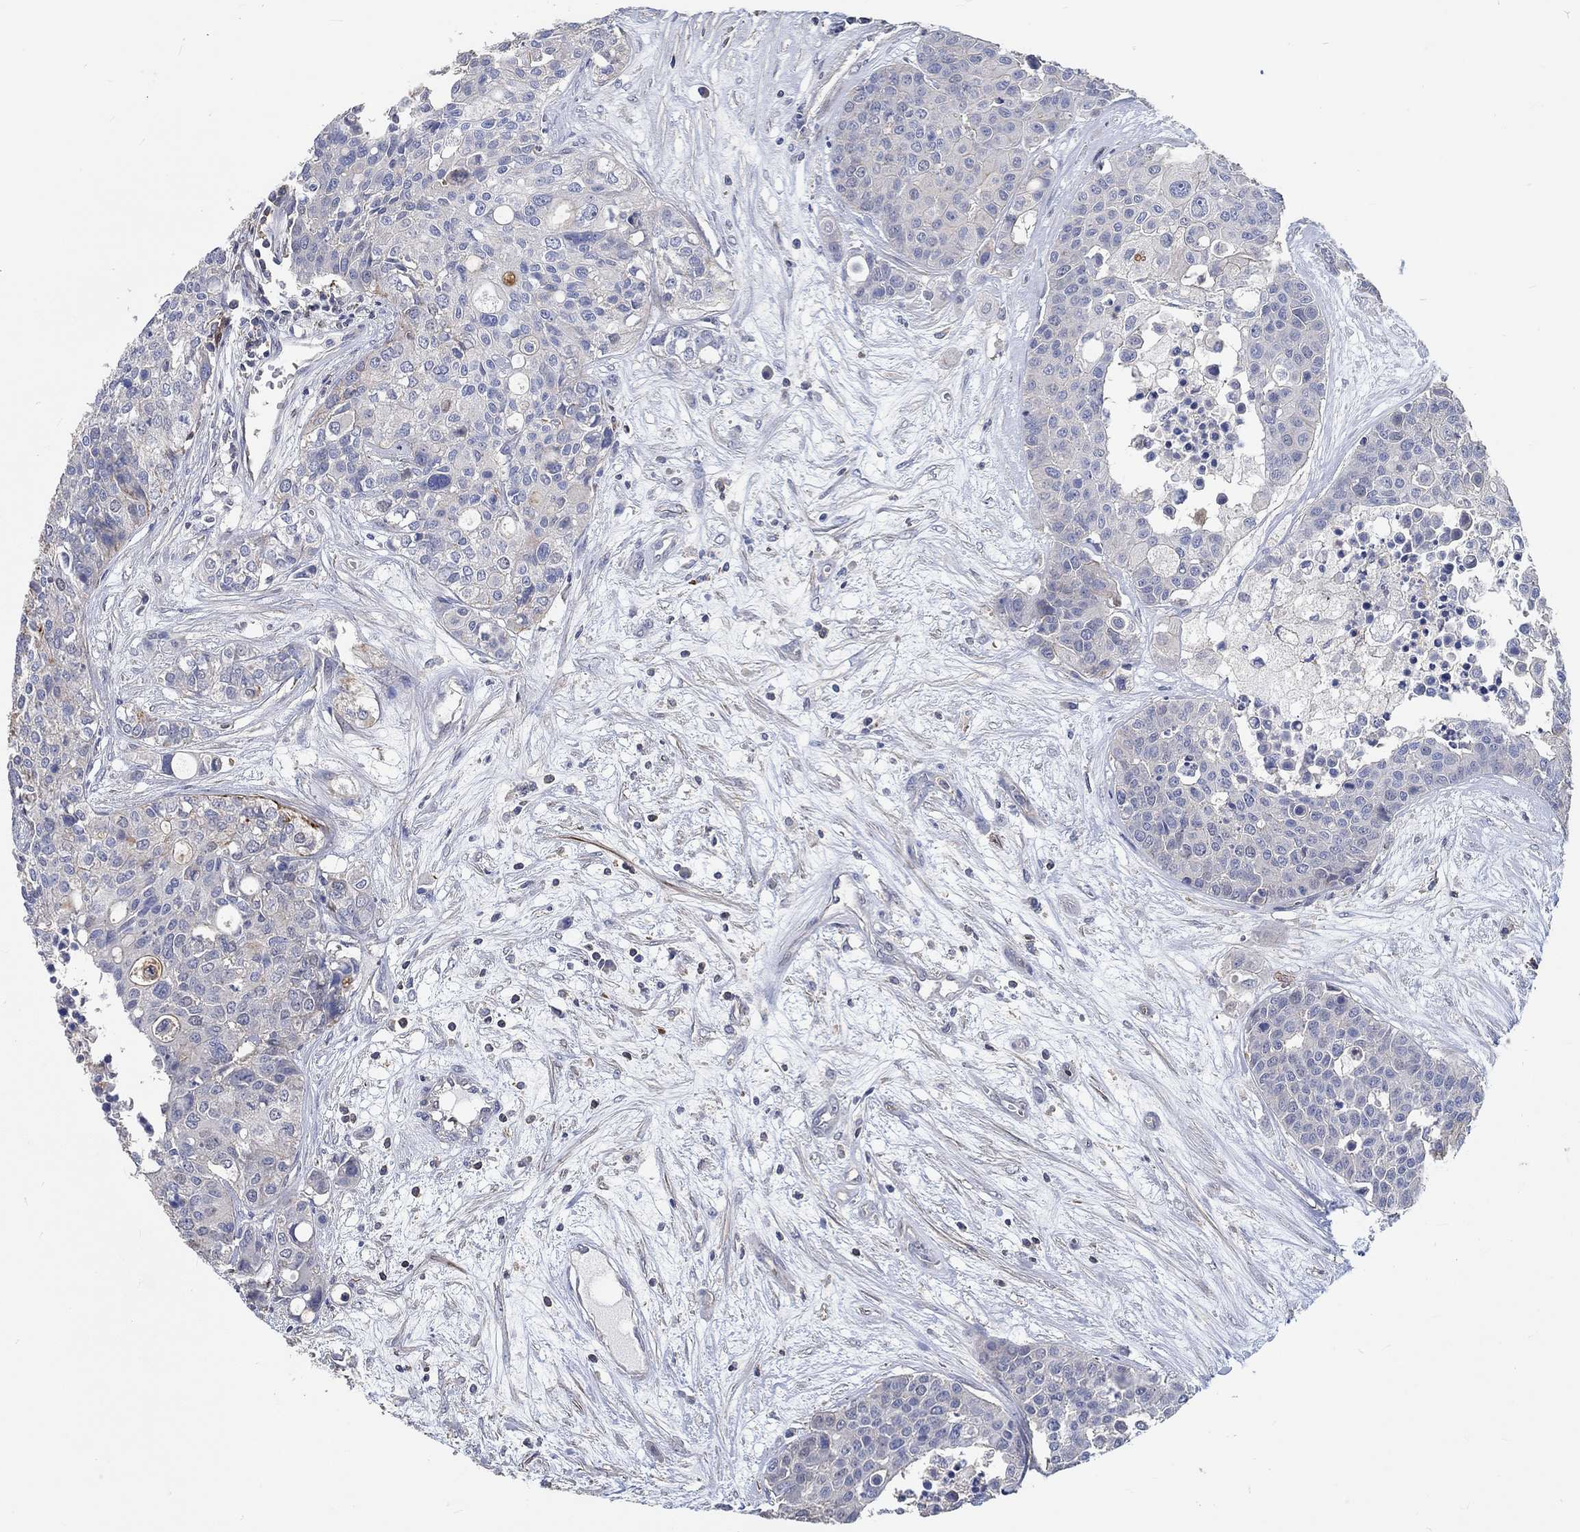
{"staining": {"intensity": "negative", "quantity": "none", "location": "none"}, "tissue": "carcinoid", "cell_type": "Tumor cells", "image_type": "cancer", "snomed": [{"axis": "morphology", "description": "Carcinoid, malignant, NOS"}, {"axis": "topography", "description": "Colon"}], "caption": "Tumor cells show no significant positivity in carcinoid.", "gene": "TNFAIP8L3", "patient": {"sex": "male", "age": 81}}